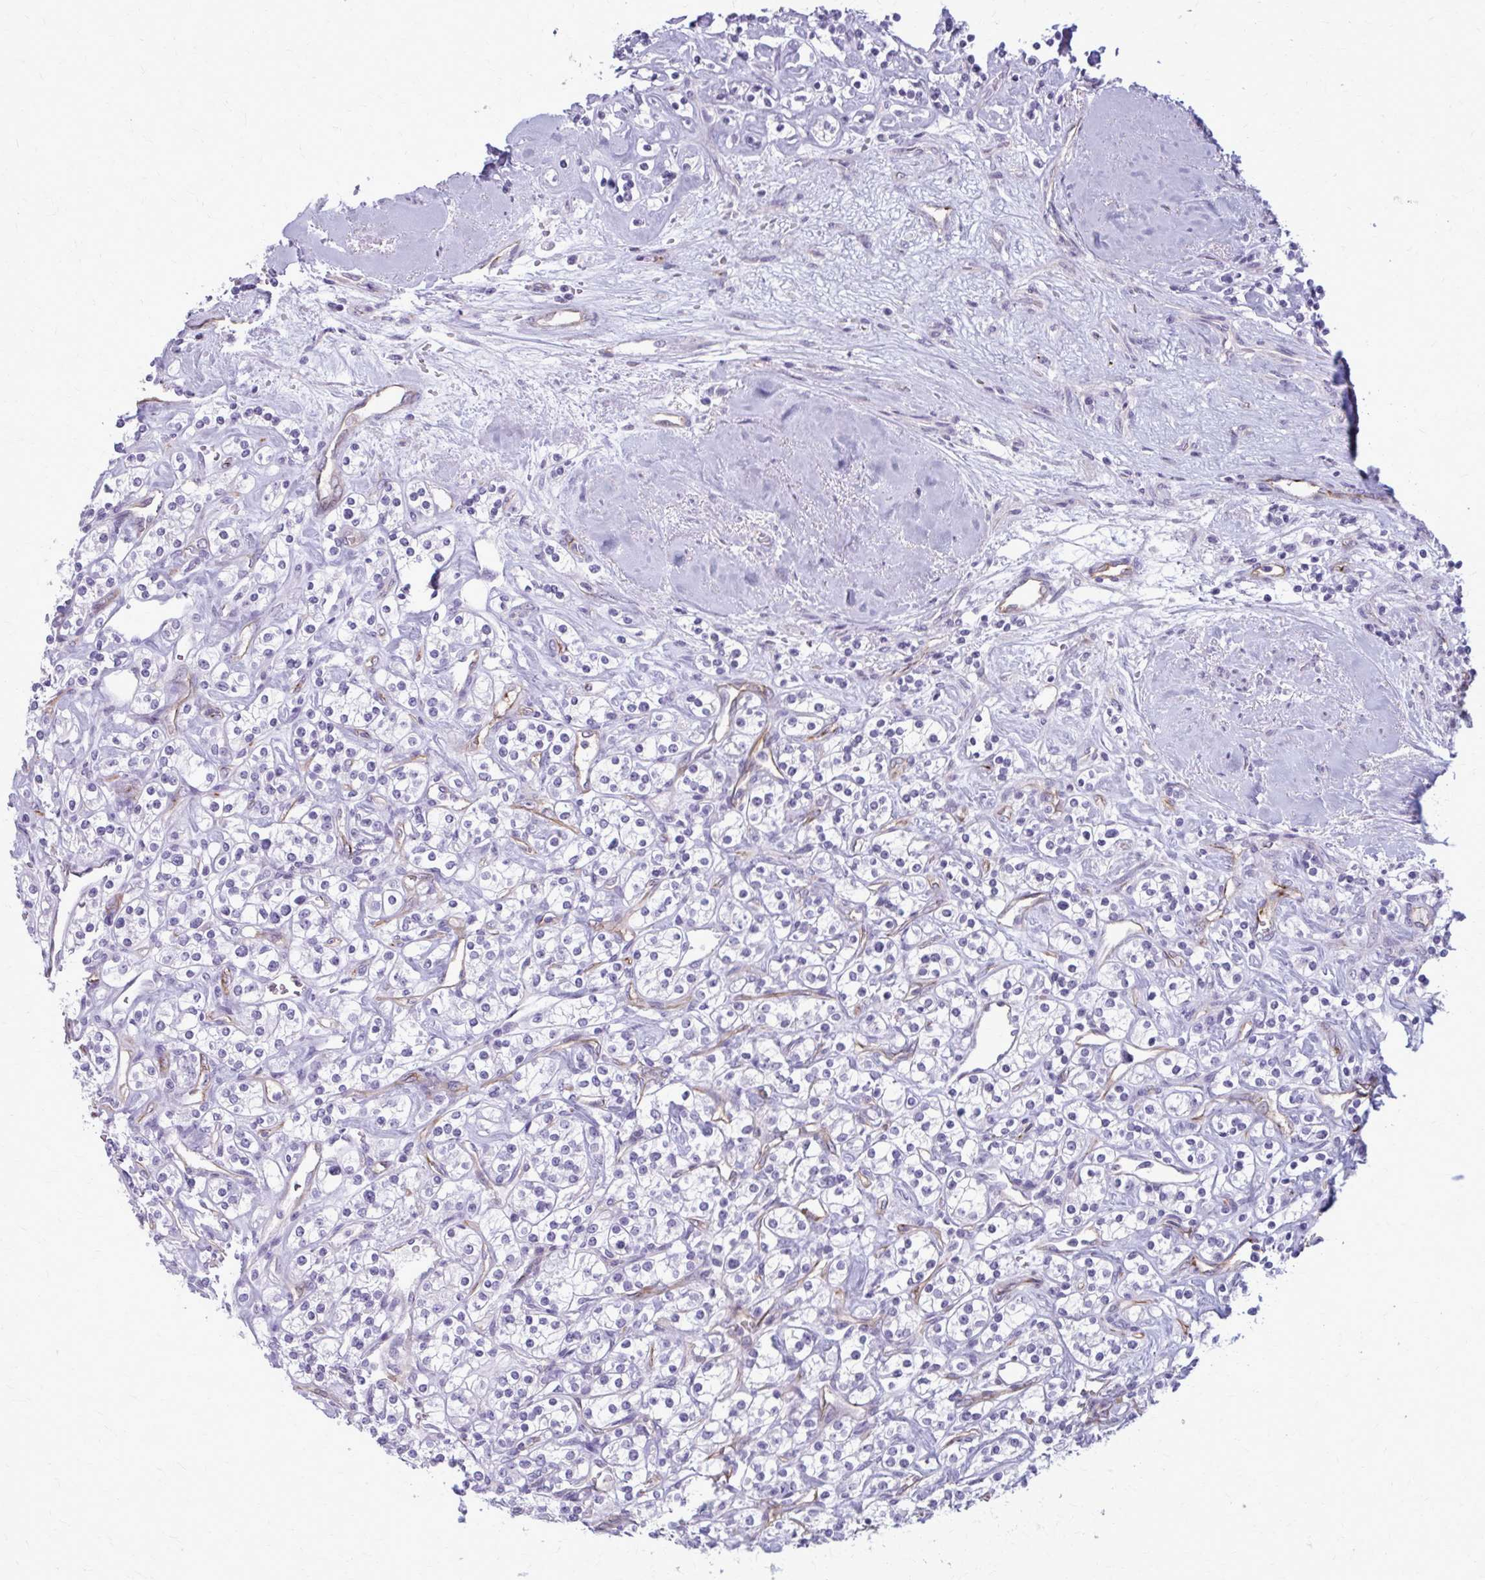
{"staining": {"intensity": "negative", "quantity": "none", "location": "none"}, "tissue": "renal cancer", "cell_type": "Tumor cells", "image_type": "cancer", "snomed": [{"axis": "morphology", "description": "Adenocarcinoma, NOS"}, {"axis": "topography", "description": "Kidney"}], "caption": "This is a histopathology image of IHC staining of renal cancer, which shows no staining in tumor cells. The staining was performed using DAB (3,3'-diaminobenzidine) to visualize the protein expression in brown, while the nuclei were stained in blue with hematoxylin (Magnification: 20x).", "gene": "CASQ2", "patient": {"sex": "male", "age": 77}}